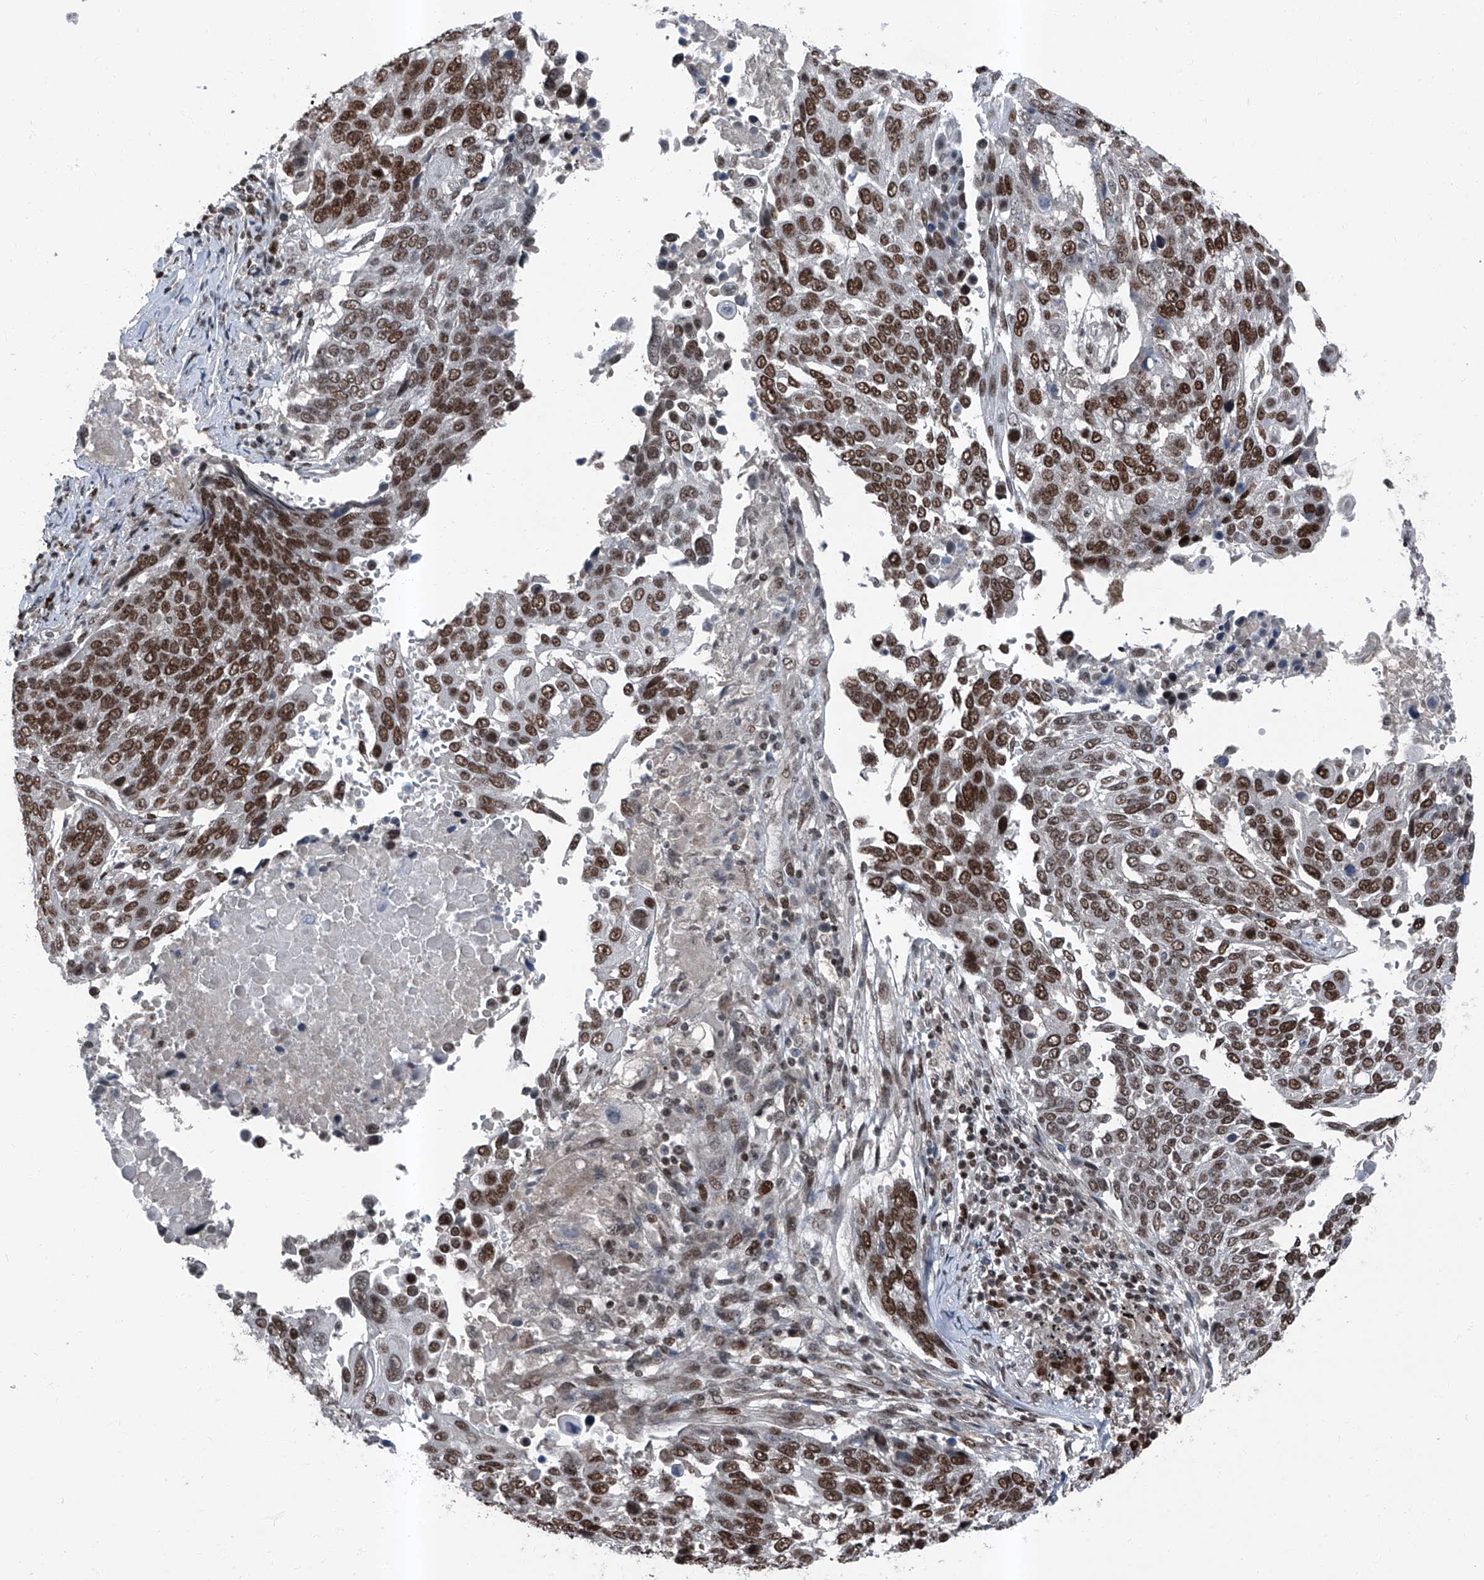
{"staining": {"intensity": "strong", "quantity": ">75%", "location": "nuclear"}, "tissue": "lung cancer", "cell_type": "Tumor cells", "image_type": "cancer", "snomed": [{"axis": "morphology", "description": "Squamous cell carcinoma, NOS"}, {"axis": "topography", "description": "Lung"}], "caption": "Lung squamous cell carcinoma tissue shows strong nuclear staining in about >75% of tumor cells, visualized by immunohistochemistry. (IHC, brightfield microscopy, high magnification).", "gene": "BMI1", "patient": {"sex": "male", "age": 66}}